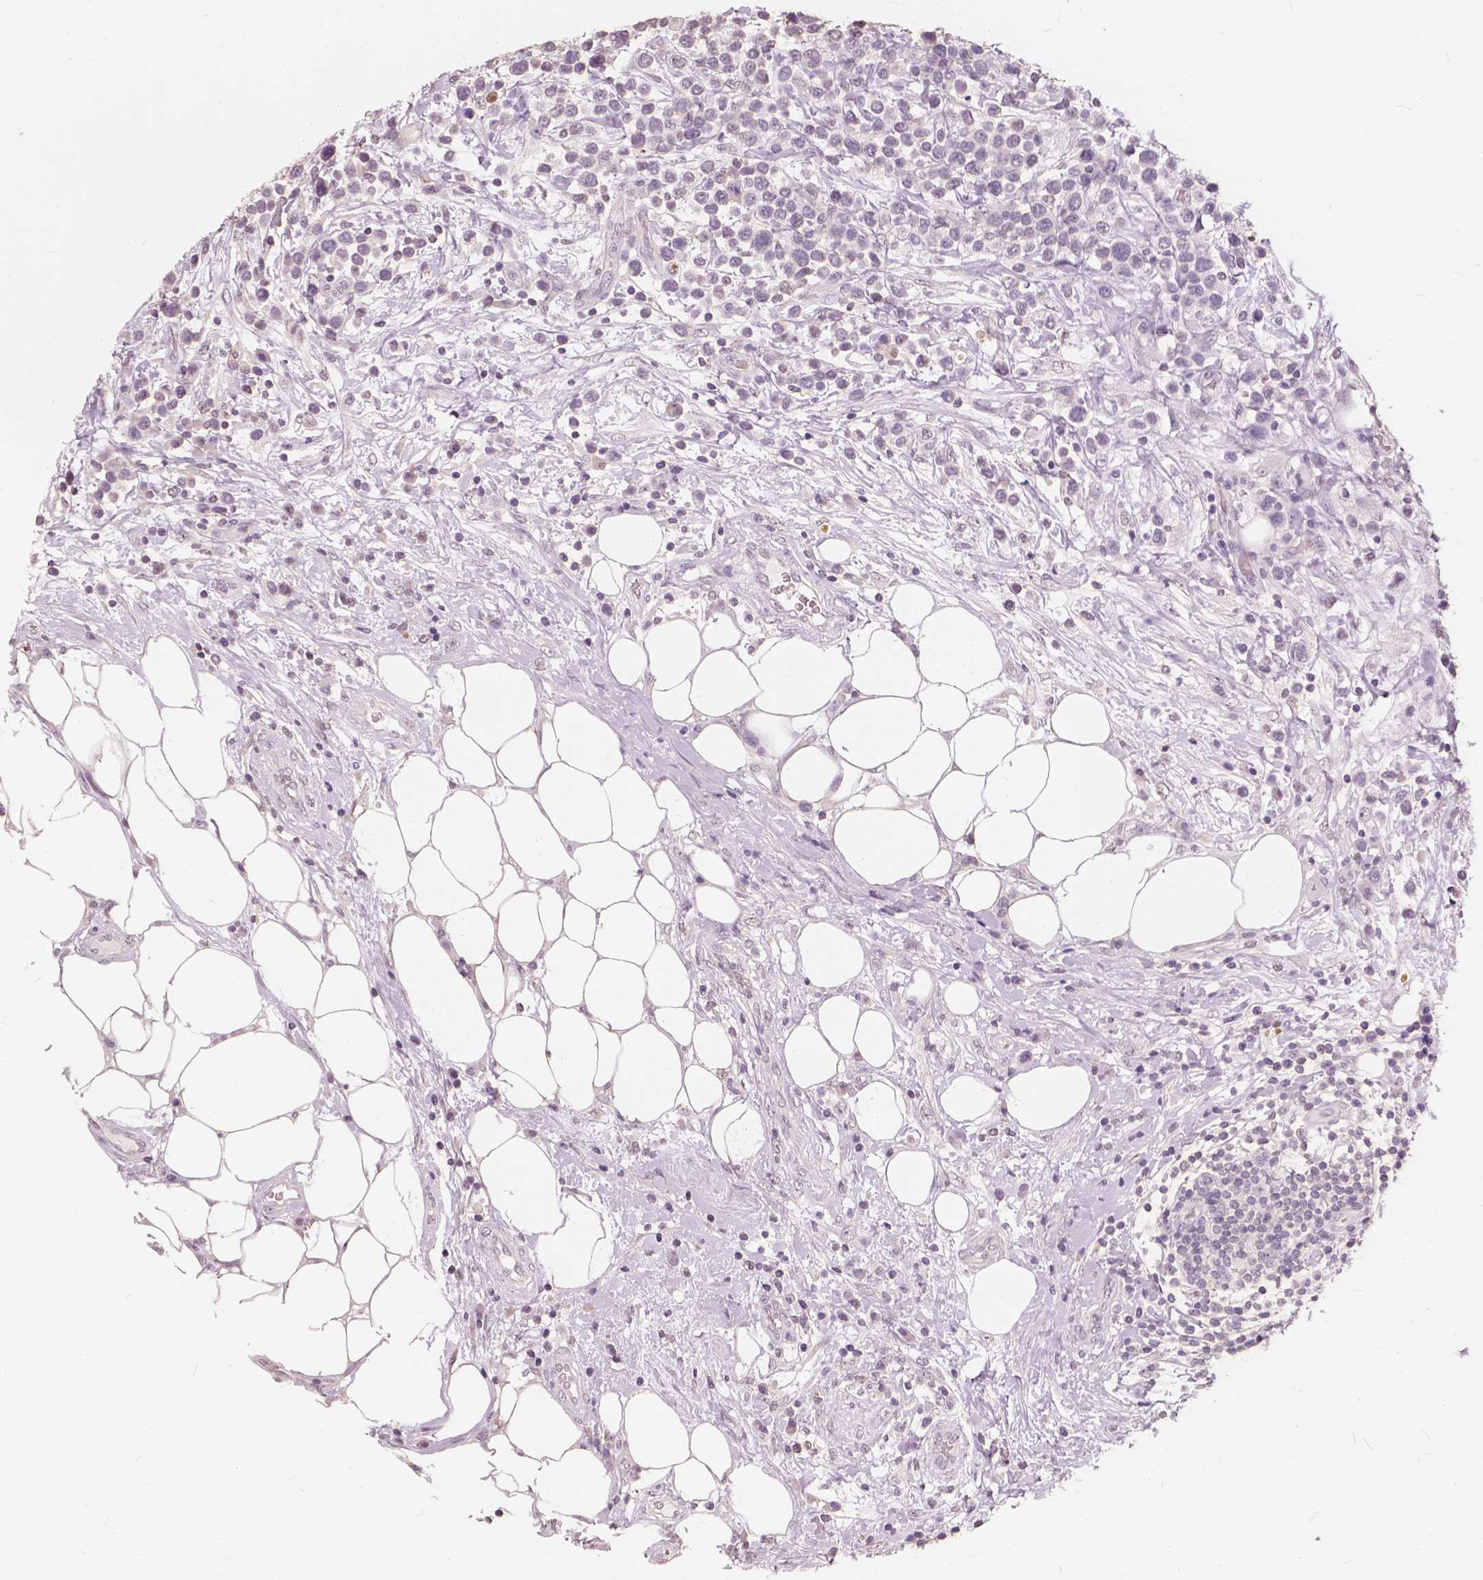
{"staining": {"intensity": "negative", "quantity": "none", "location": "none"}, "tissue": "lymphoma", "cell_type": "Tumor cells", "image_type": "cancer", "snomed": [{"axis": "morphology", "description": "Malignant lymphoma, non-Hodgkin's type, High grade"}, {"axis": "topography", "description": "Soft tissue"}], "caption": "This image is of lymphoma stained with immunohistochemistry to label a protein in brown with the nuclei are counter-stained blue. There is no positivity in tumor cells.", "gene": "SAT2", "patient": {"sex": "female", "age": 56}}